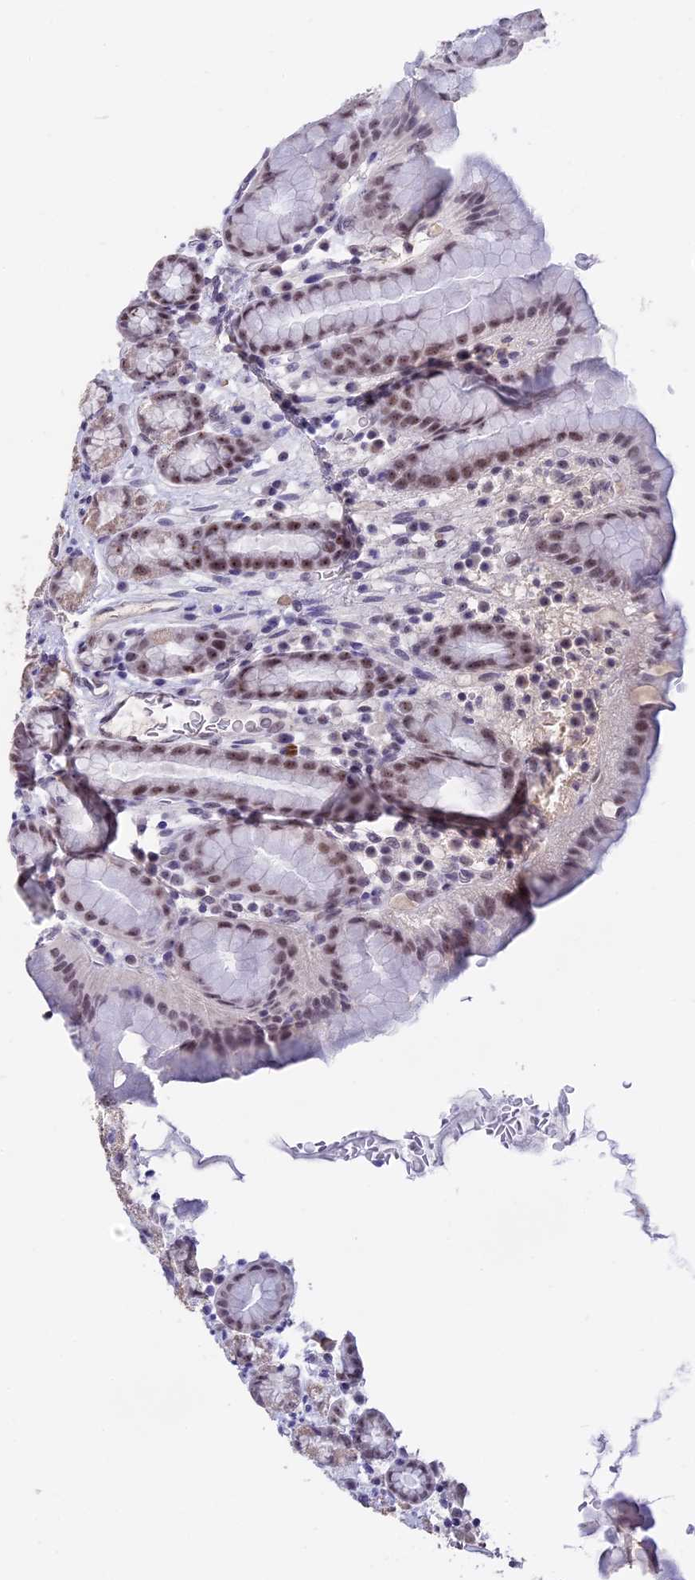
{"staining": {"intensity": "moderate", "quantity": ">75%", "location": "nuclear"}, "tissue": "stomach", "cell_type": "Glandular cells", "image_type": "normal", "snomed": [{"axis": "morphology", "description": "Normal tissue, NOS"}, {"axis": "topography", "description": "Stomach, upper"}, {"axis": "topography", "description": "Stomach, lower"}, {"axis": "topography", "description": "Small intestine"}], "caption": "IHC micrograph of normal stomach: human stomach stained using IHC displays medium levels of moderate protein expression localized specifically in the nuclear of glandular cells, appearing as a nuclear brown color.", "gene": "SETD2", "patient": {"sex": "male", "age": 68}}